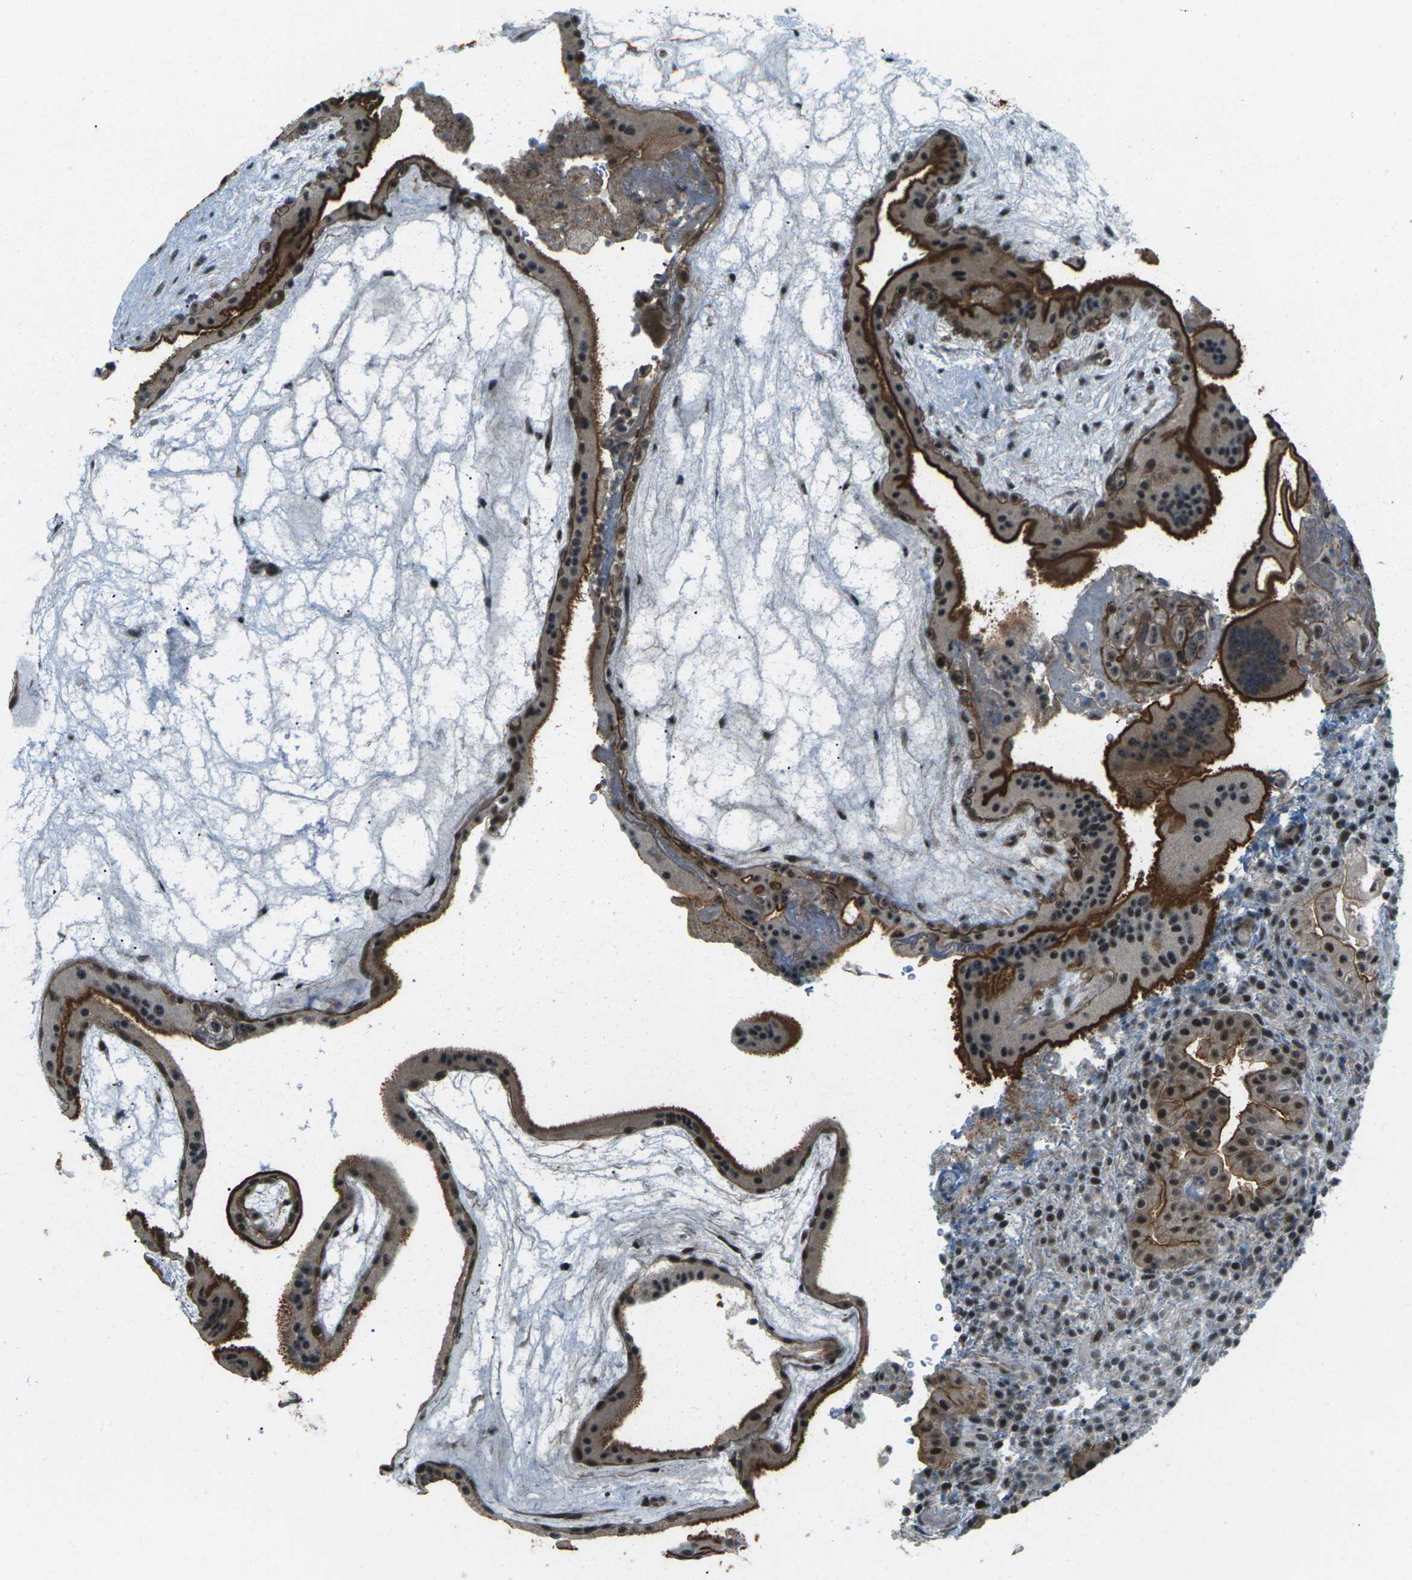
{"staining": {"intensity": "moderate", "quantity": ">75%", "location": "nuclear"}, "tissue": "placenta", "cell_type": "Decidual cells", "image_type": "normal", "snomed": [{"axis": "morphology", "description": "Normal tissue, NOS"}, {"axis": "topography", "description": "Placenta"}], "caption": "Placenta stained with immunohistochemistry shows moderate nuclear expression in approximately >75% of decidual cells. (DAB (3,3'-diaminobenzidine) IHC, brown staining for protein, blue staining for nuclei).", "gene": "UBE2S", "patient": {"sex": "female", "age": 19}}